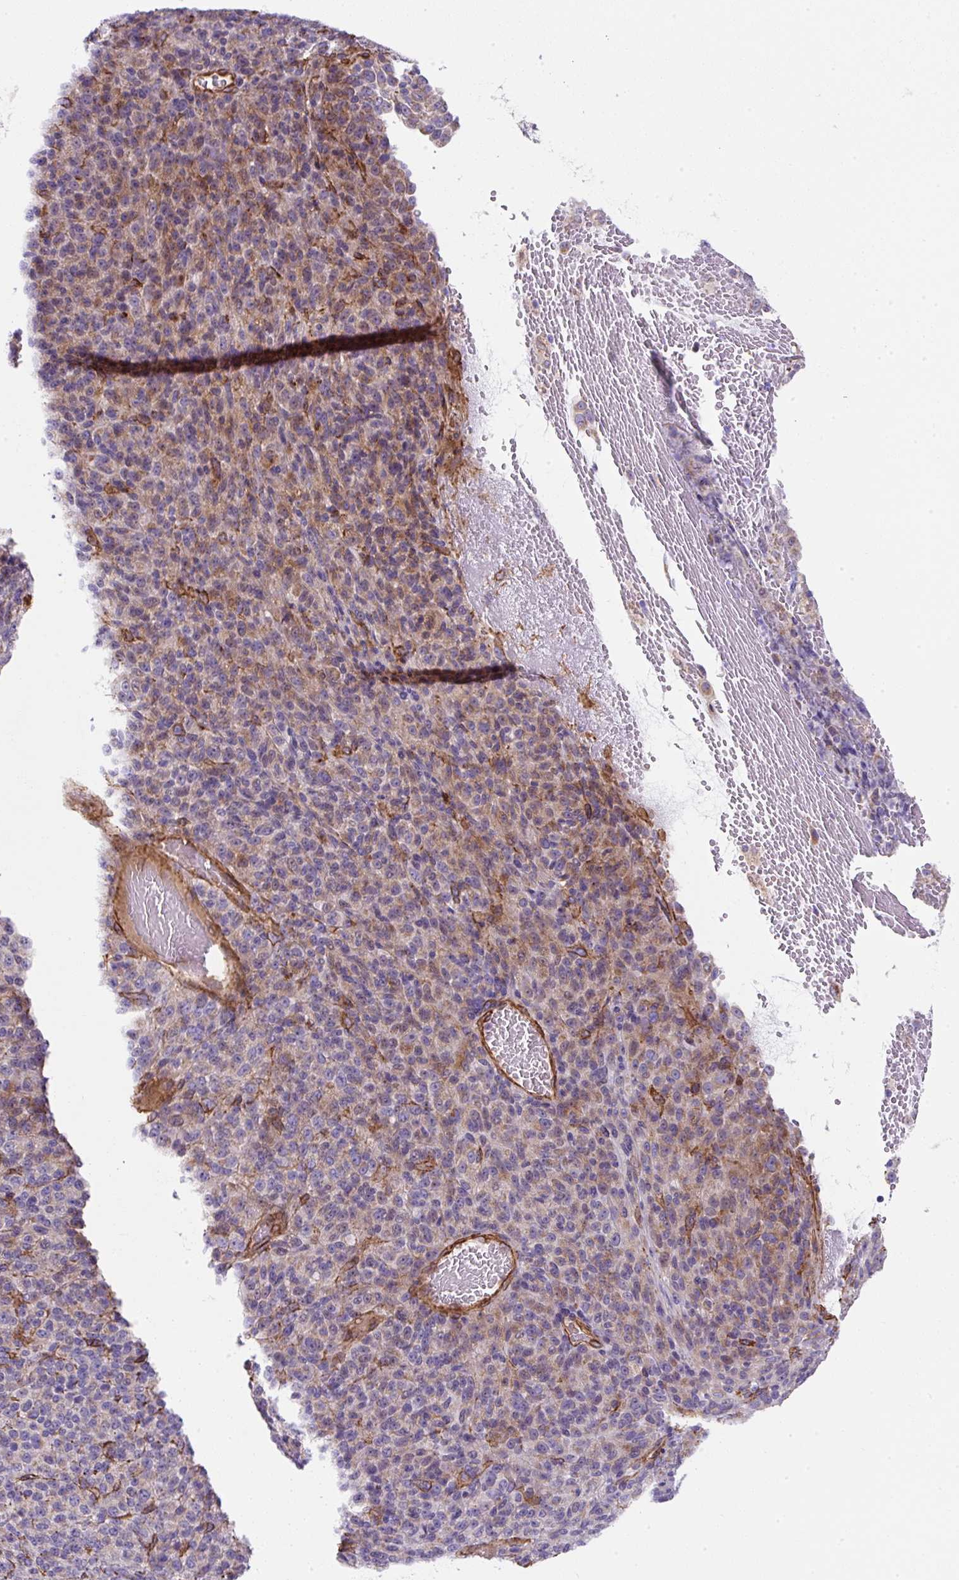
{"staining": {"intensity": "negative", "quantity": "none", "location": "none"}, "tissue": "melanoma", "cell_type": "Tumor cells", "image_type": "cancer", "snomed": [{"axis": "morphology", "description": "Malignant melanoma, Metastatic site"}, {"axis": "topography", "description": "Brain"}], "caption": "DAB immunohistochemical staining of malignant melanoma (metastatic site) shows no significant positivity in tumor cells.", "gene": "ANKUB1", "patient": {"sex": "female", "age": 56}}